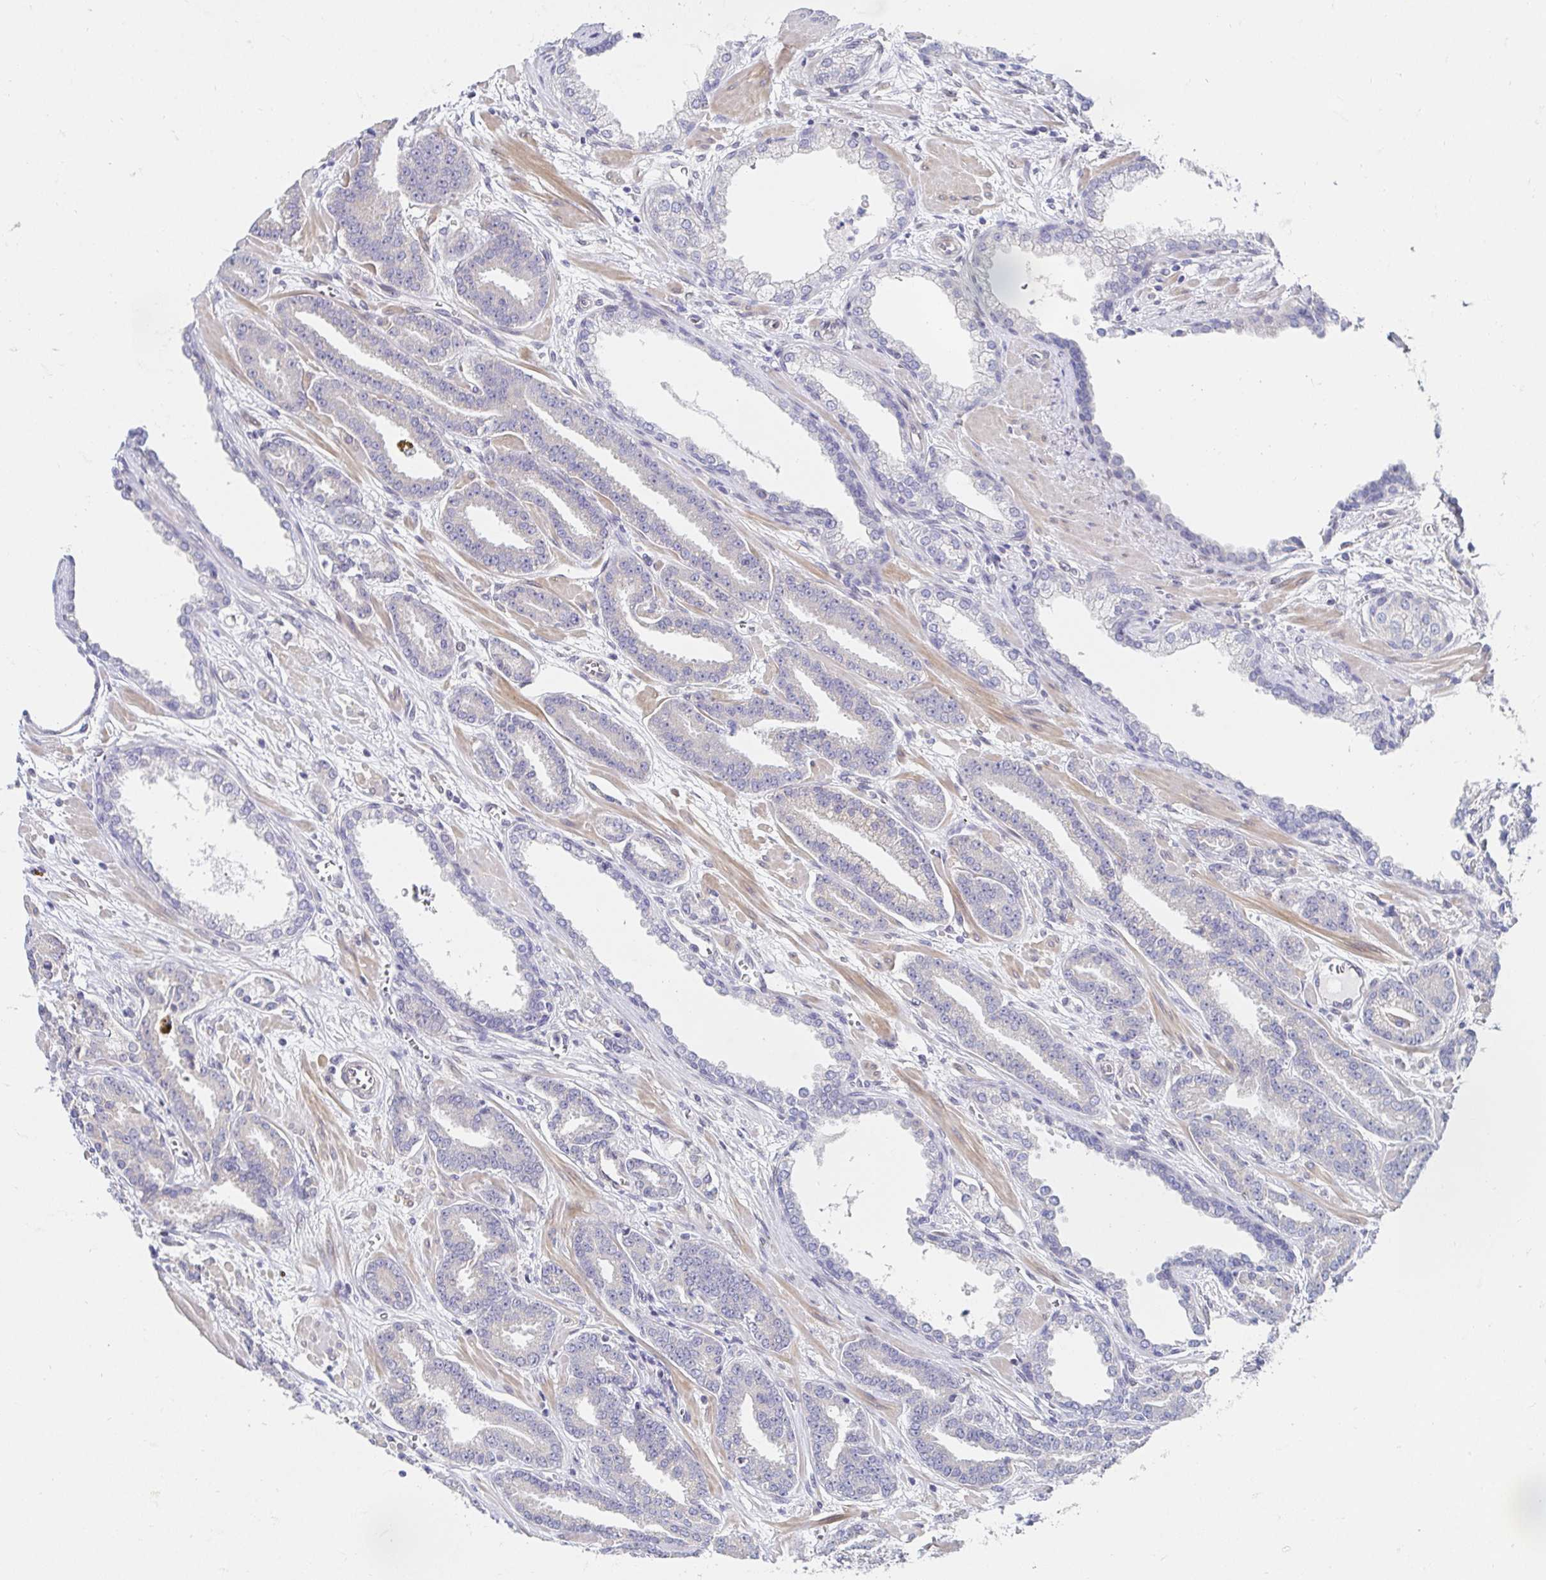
{"staining": {"intensity": "negative", "quantity": "none", "location": "none"}, "tissue": "prostate cancer", "cell_type": "Tumor cells", "image_type": "cancer", "snomed": [{"axis": "morphology", "description": "Adenocarcinoma, High grade"}, {"axis": "topography", "description": "Prostate"}], "caption": "Tumor cells are negative for brown protein staining in prostate cancer. Nuclei are stained in blue.", "gene": "AKAP14", "patient": {"sex": "male", "age": 60}}